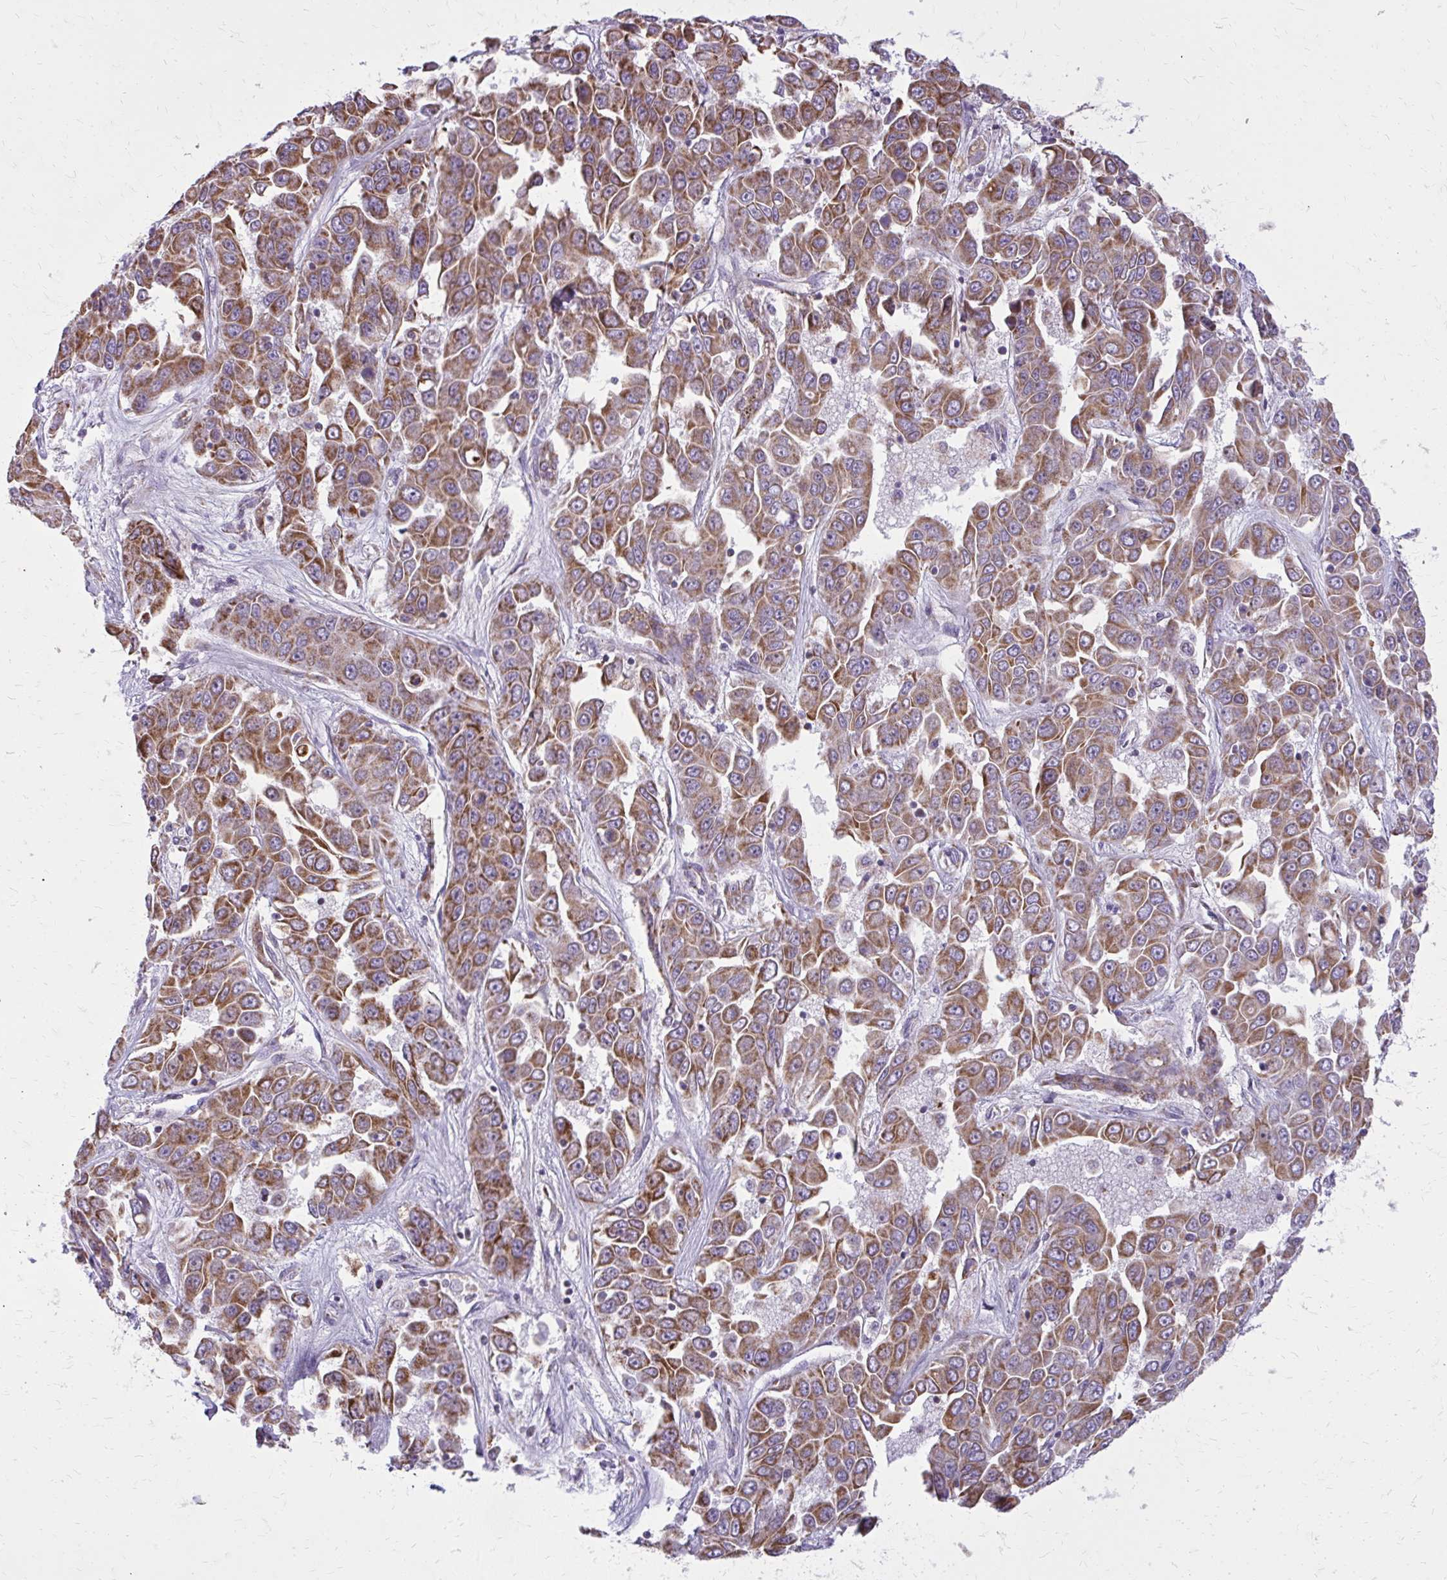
{"staining": {"intensity": "moderate", "quantity": ">75%", "location": "cytoplasmic/membranous"}, "tissue": "liver cancer", "cell_type": "Tumor cells", "image_type": "cancer", "snomed": [{"axis": "morphology", "description": "Cholangiocarcinoma"}, {"axis": "topography", "description": "Liver"}], "caption": "IHC histopathology image of neoplastic tissue: cholangiocarcinoma (liver) stained using immunohistochemistry (IHC) demonstrates medium levels of moderate protein expression localized specifically in the cytoplasmic/membranous of tumor cells, appearing as a cytoplasmic/membranous brown color.", "gene": "IFIT1", "patient": {"sex": "female", "age": 52}}